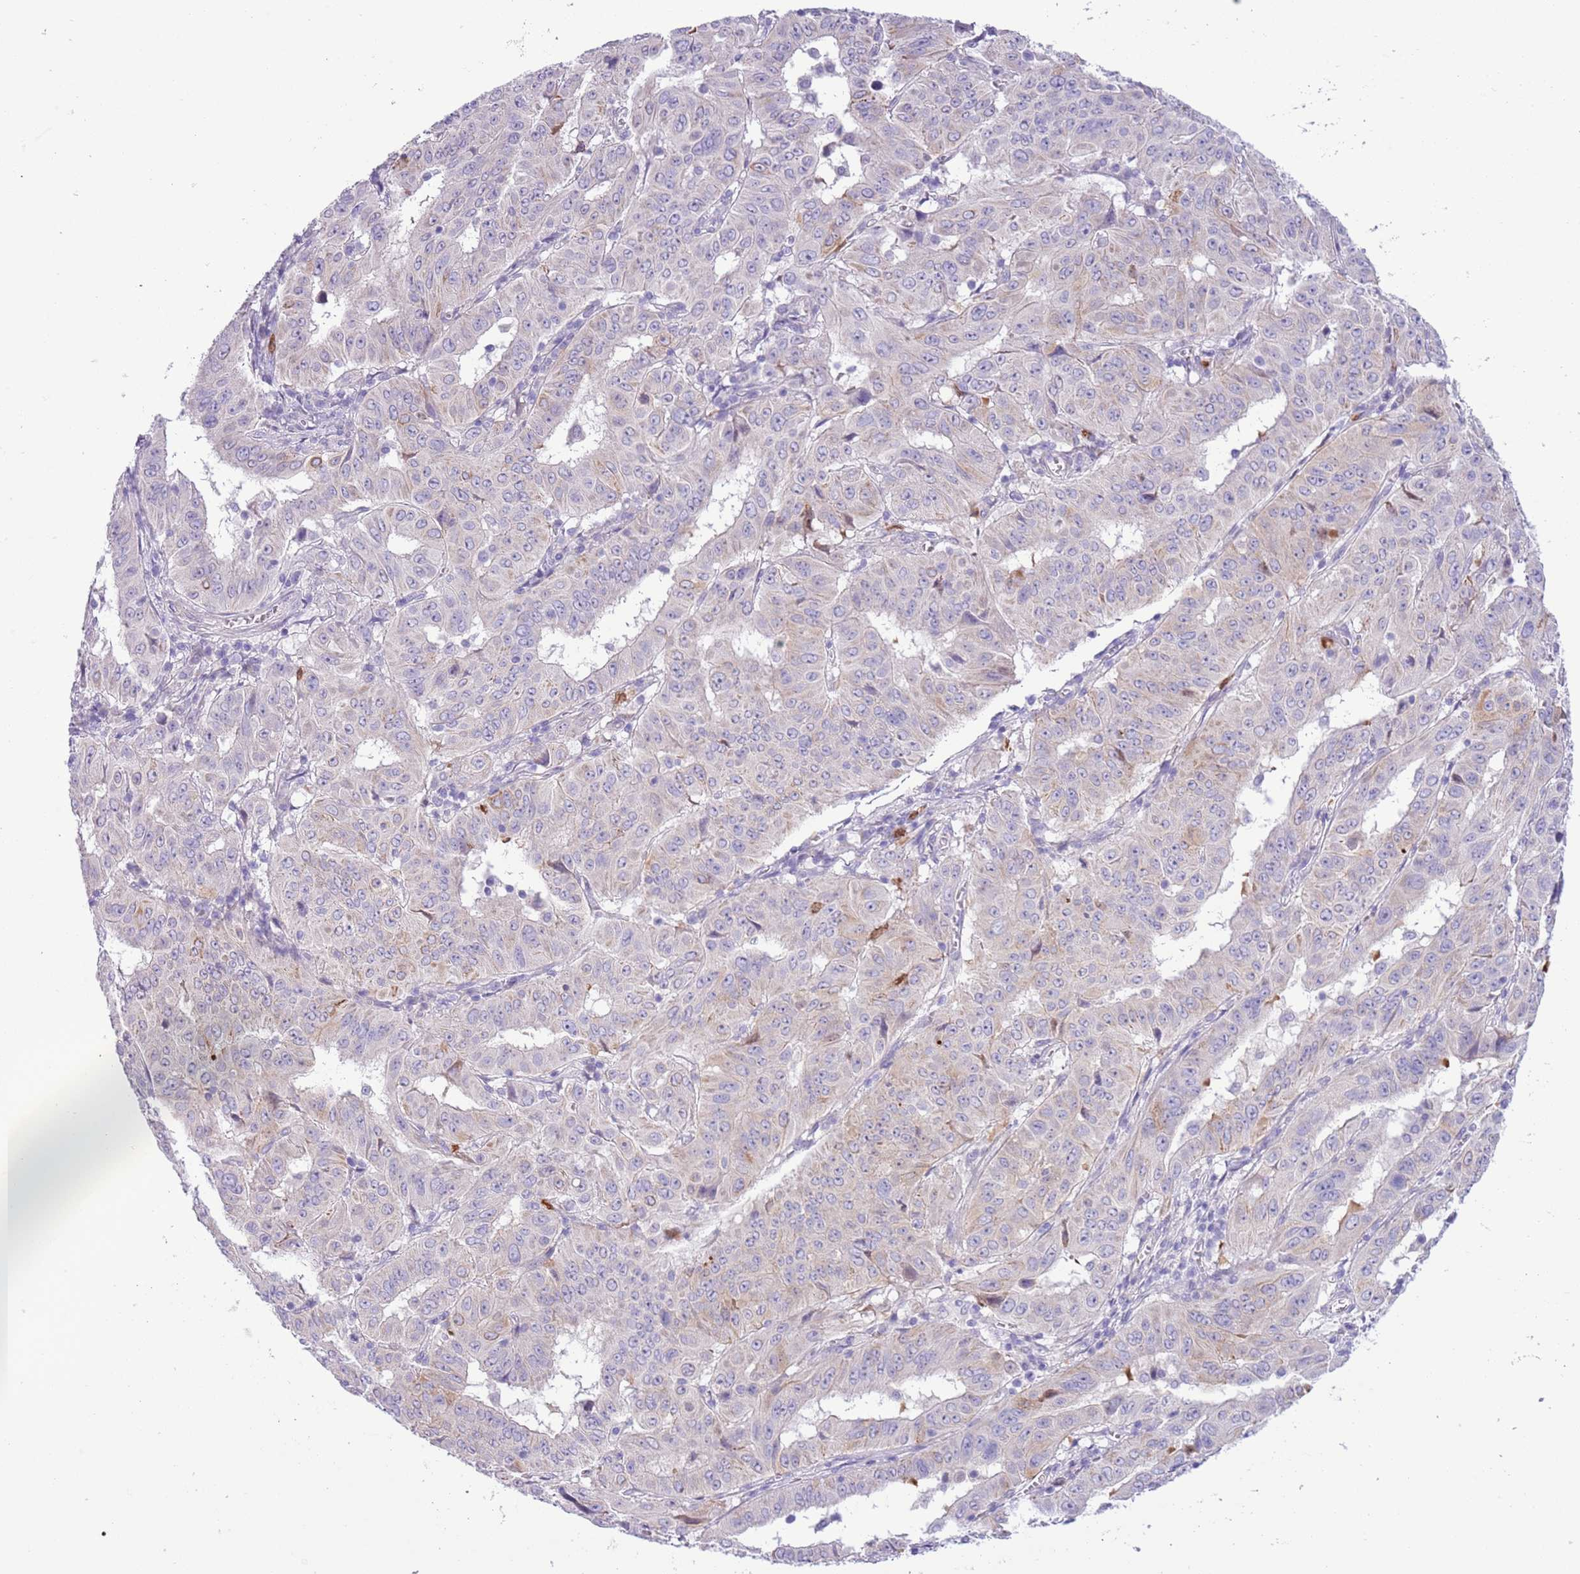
{"staining": {"intensity": "negative", "quantity": "none", "location": "none"}, "tissue": "pancreatic cancer", "cell_type": "Tumor cells", "image_type": "cancer", "snomed": [{"axis": "morphology", "description": "Adenocarcinoma, NOS"}, {"axis": "topography", "description": "Pancreas"}], "caption": "There is no significant expression in tumor cells of adenocarcinoma (pancreatic).", "gene": "OR6M1", "patient": {"sex": "male", "age": 63}}